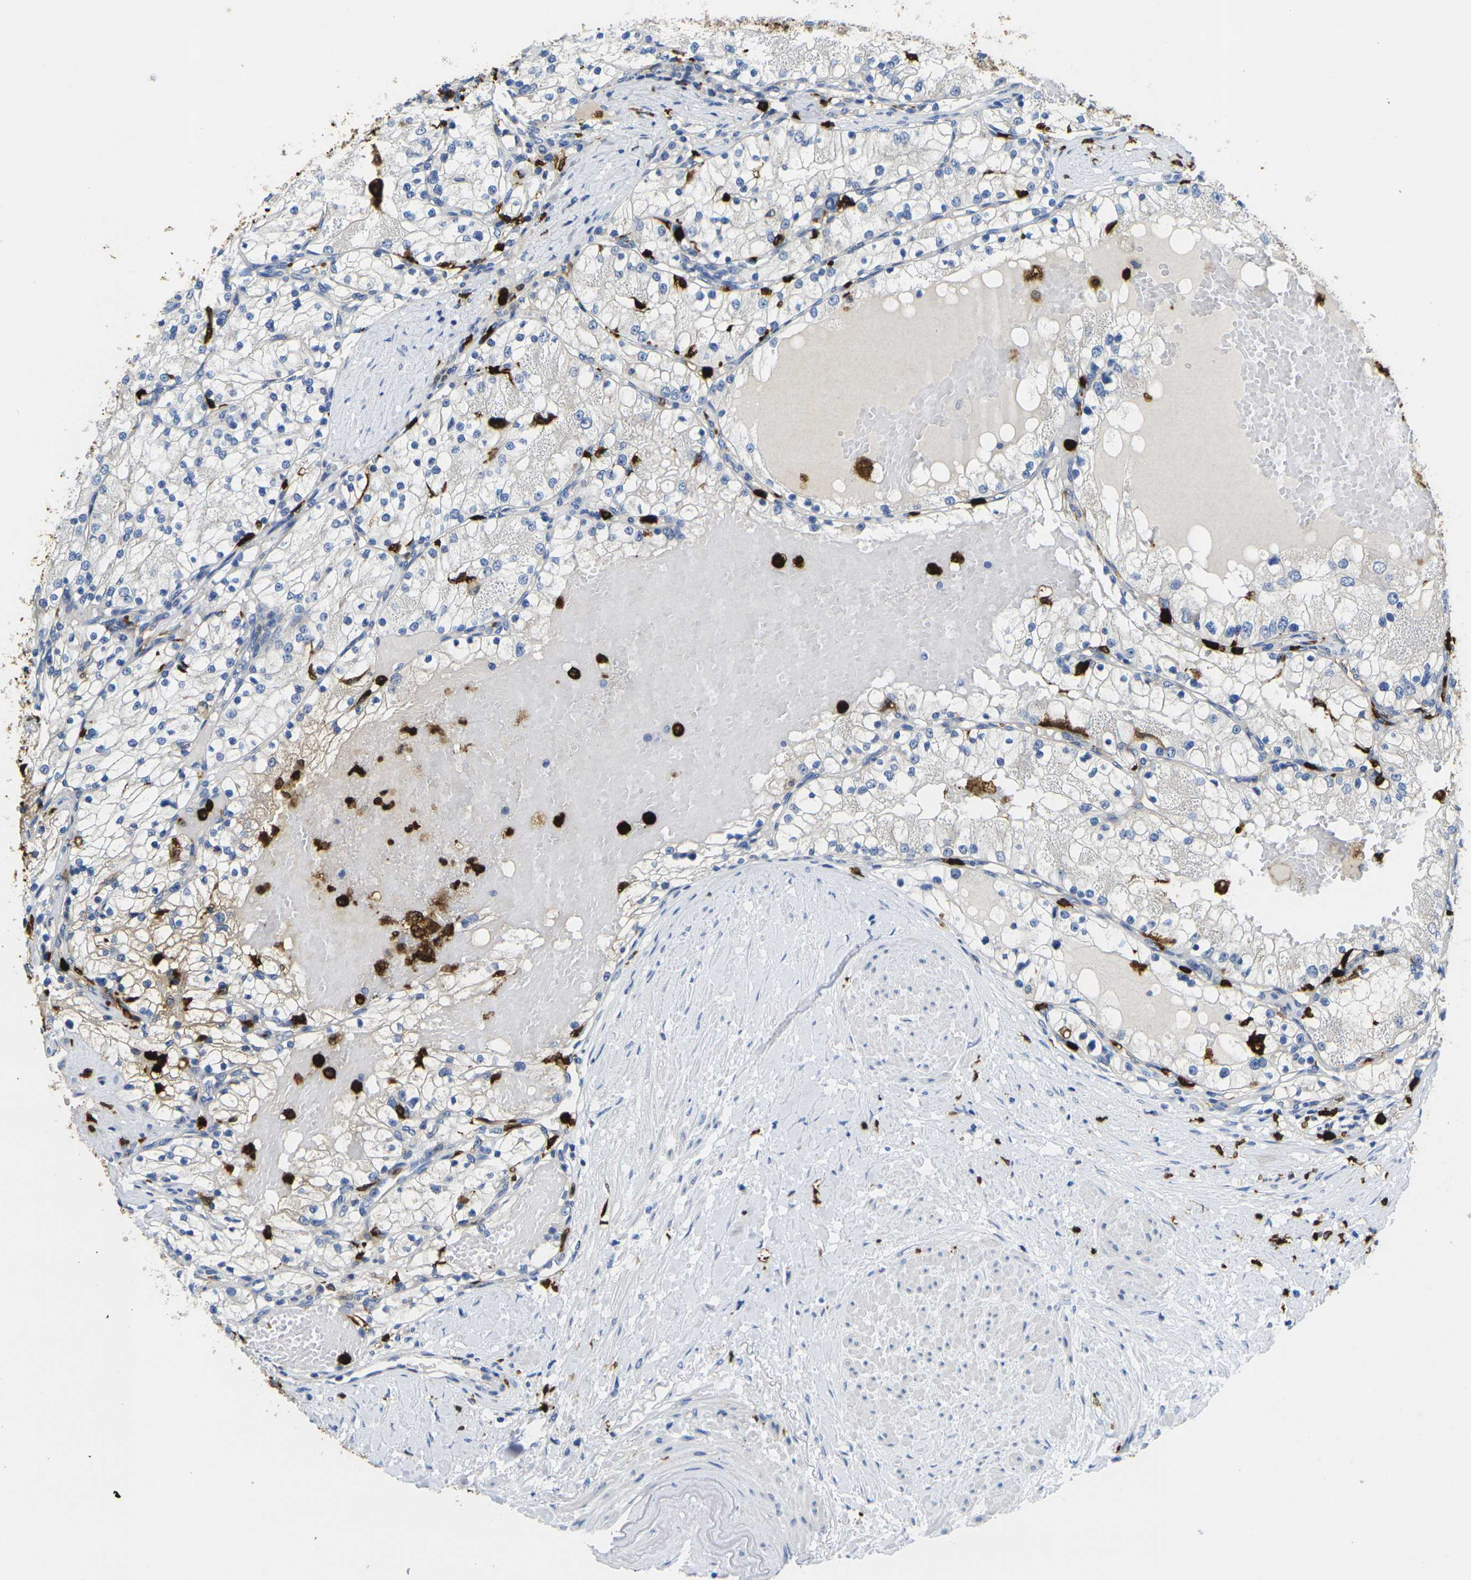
{"staining": {"intensity": "negative", "quantity": "none", "location": "none"}, "tissue": "renal cancer", "cell_type": "Tumor cells", "image_type": "cancer", "snomed": [{"axis": "morphology", "description": "Adenocarcinoma, NOS"}, {"axis": "topography", "description": "Kidney"}], "caption": "Tumor cells show no significant protein positivity in adenocarcinoma (renal).", "gene": "S100A9", "patient": {"sex": "male", "age": 68}}